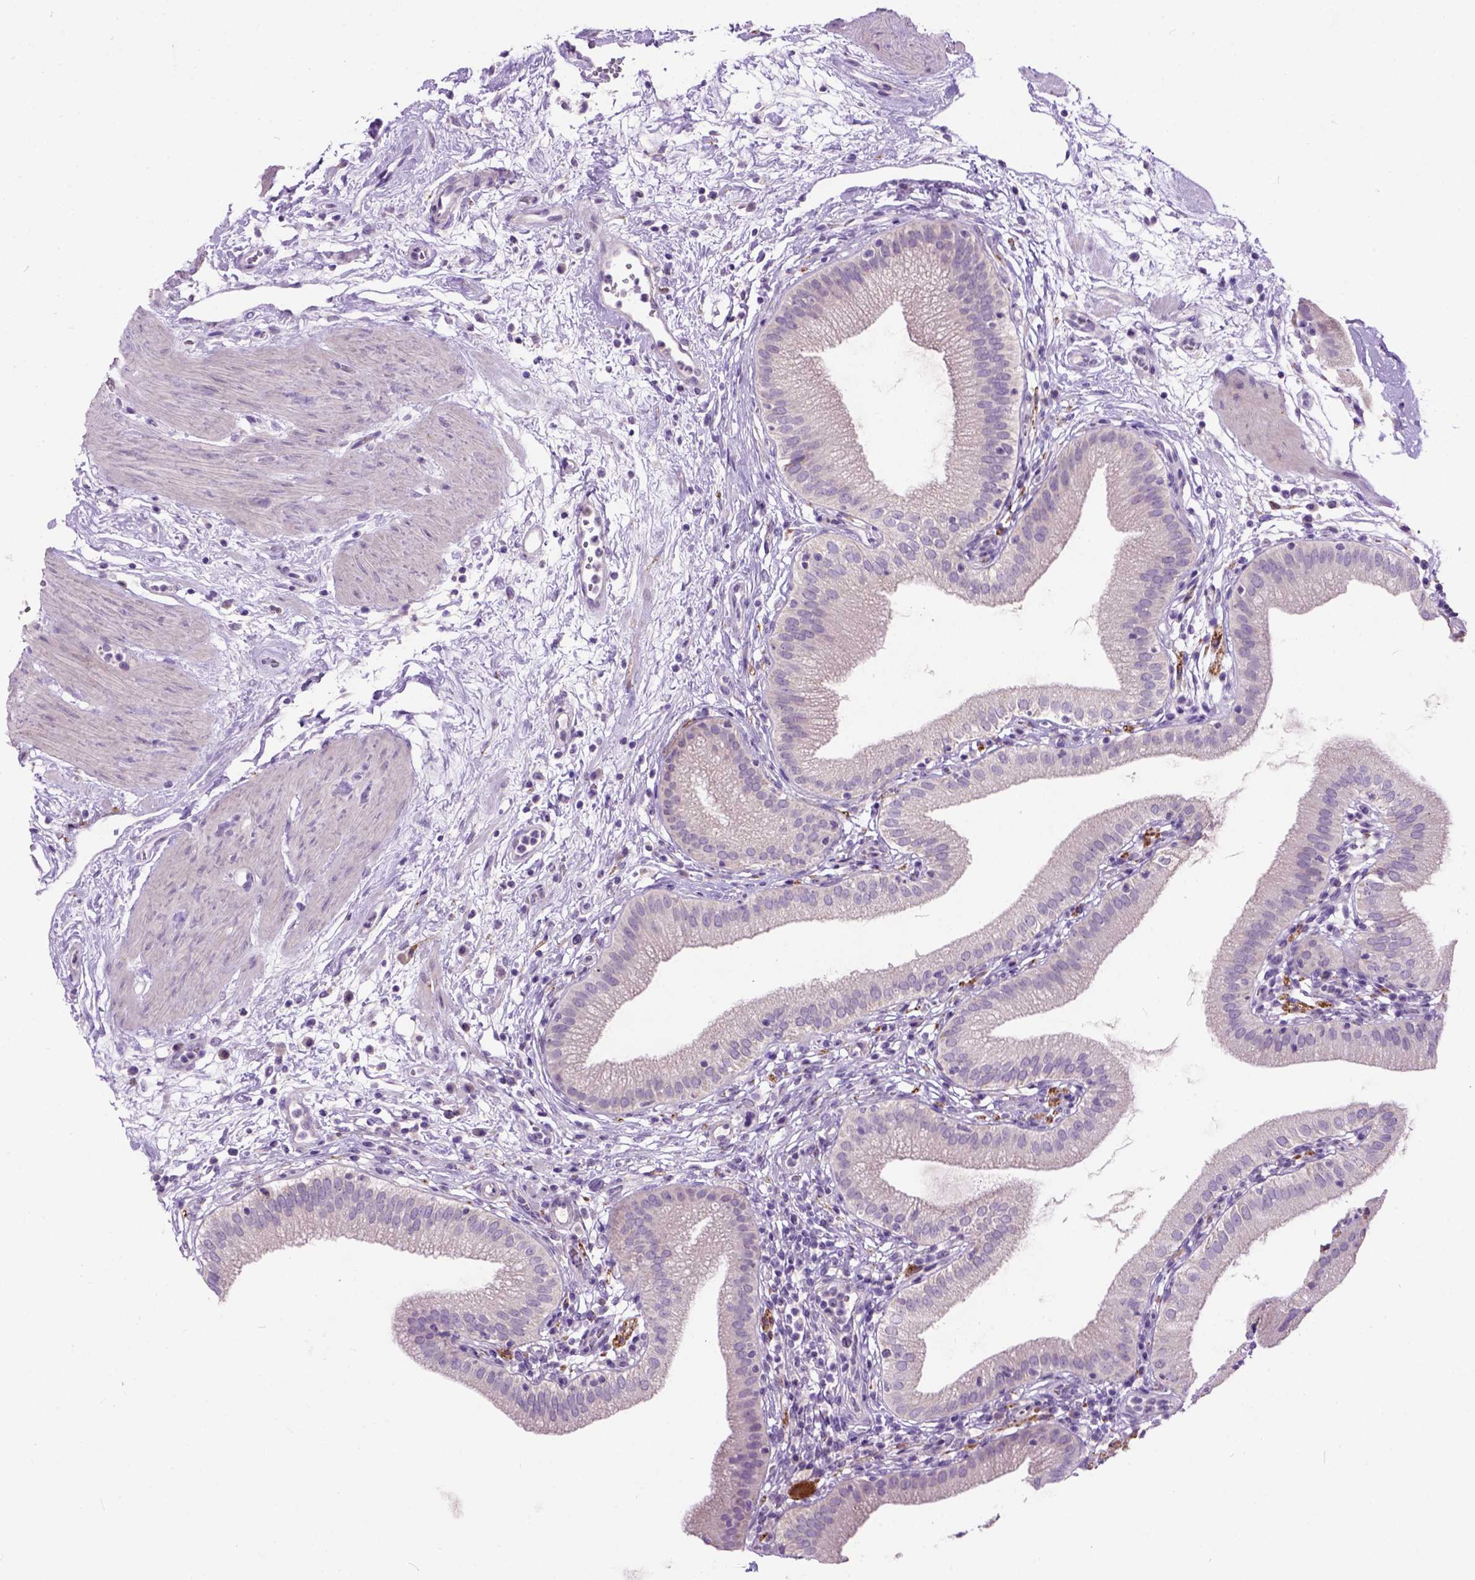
{"staining": {"intensity": "negative", "quantity": "none", "location": "none"}, "tissue": "gallbladder", "cell_type": "Glandular cells", "image_type": "normal", "snomed": [{"axis": "morphology", "description": "Normal tissue, NOS"}, {"axis": "topography", "description": "Gallbladder"}], "caption": "Glandular cells show no significant staining in benign gallbladder.", "gene": "MAPT", "patient": {"sex": "female", "age": 65}}